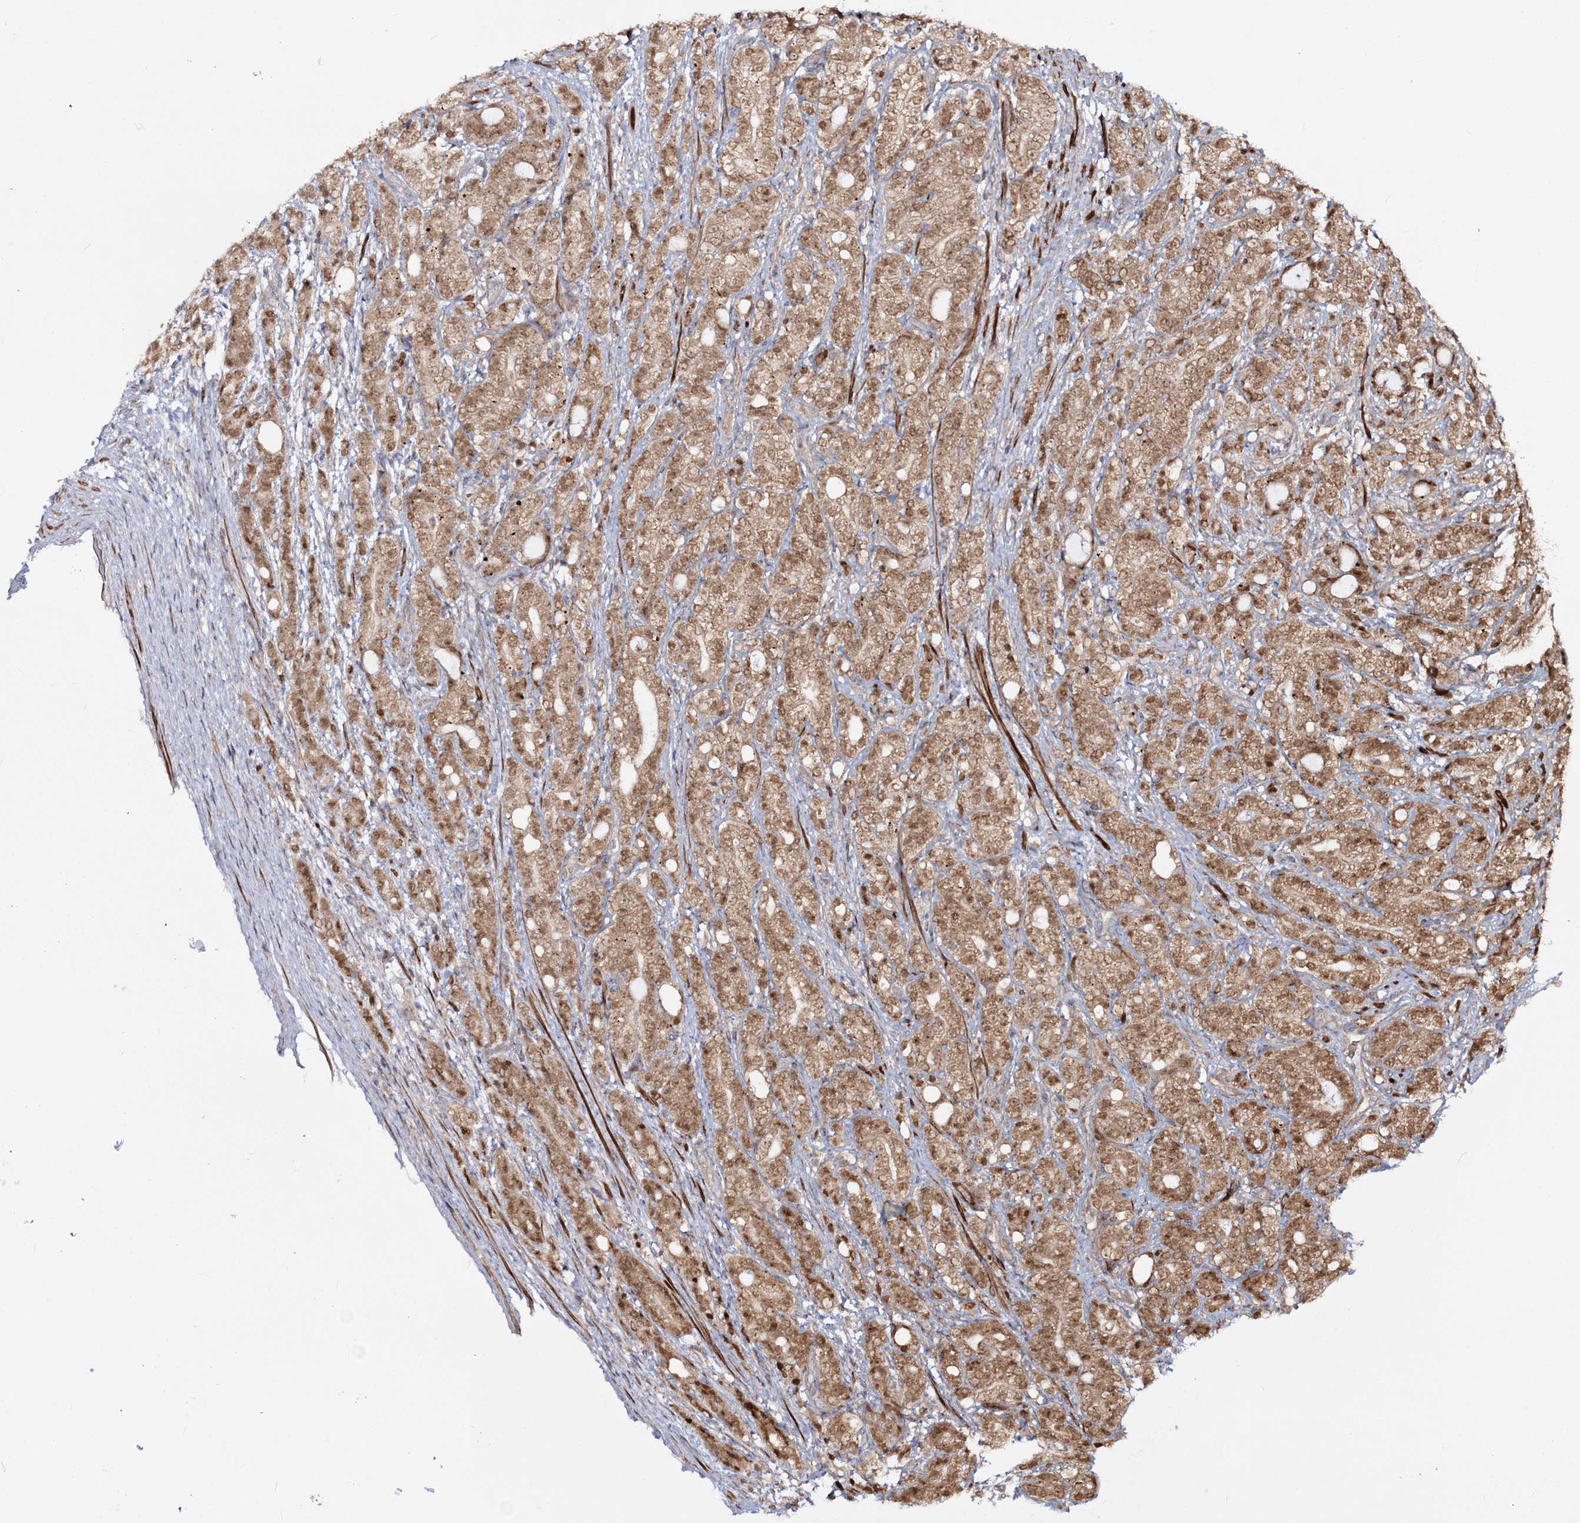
{"staining": {"intensity": "moderate", "quantity": ">75%", "location": "cytoplasmic/membranous,nuclear"}, "tissue": "prostate cancer", "cell_type": "Tumor cells", "image_type": "cancer", "snomed": [{"axis": "morphology", "description": "Adenocarcinoma, High grade"}, {"axis": "topography", "description": "Prostate"}], "caption": "DAB immunohistochemical staining of human adenocarcinoma (high-grade) (prostate) reveals moderate cytoplasmic/membranous and nuclear protein expression in approximately >75% of tumor cells. Ihc stains the protein in brown and the nuclei are stained blue.", "gene": "MOCS2", "patient": {"sex": "male", "age": 57}}